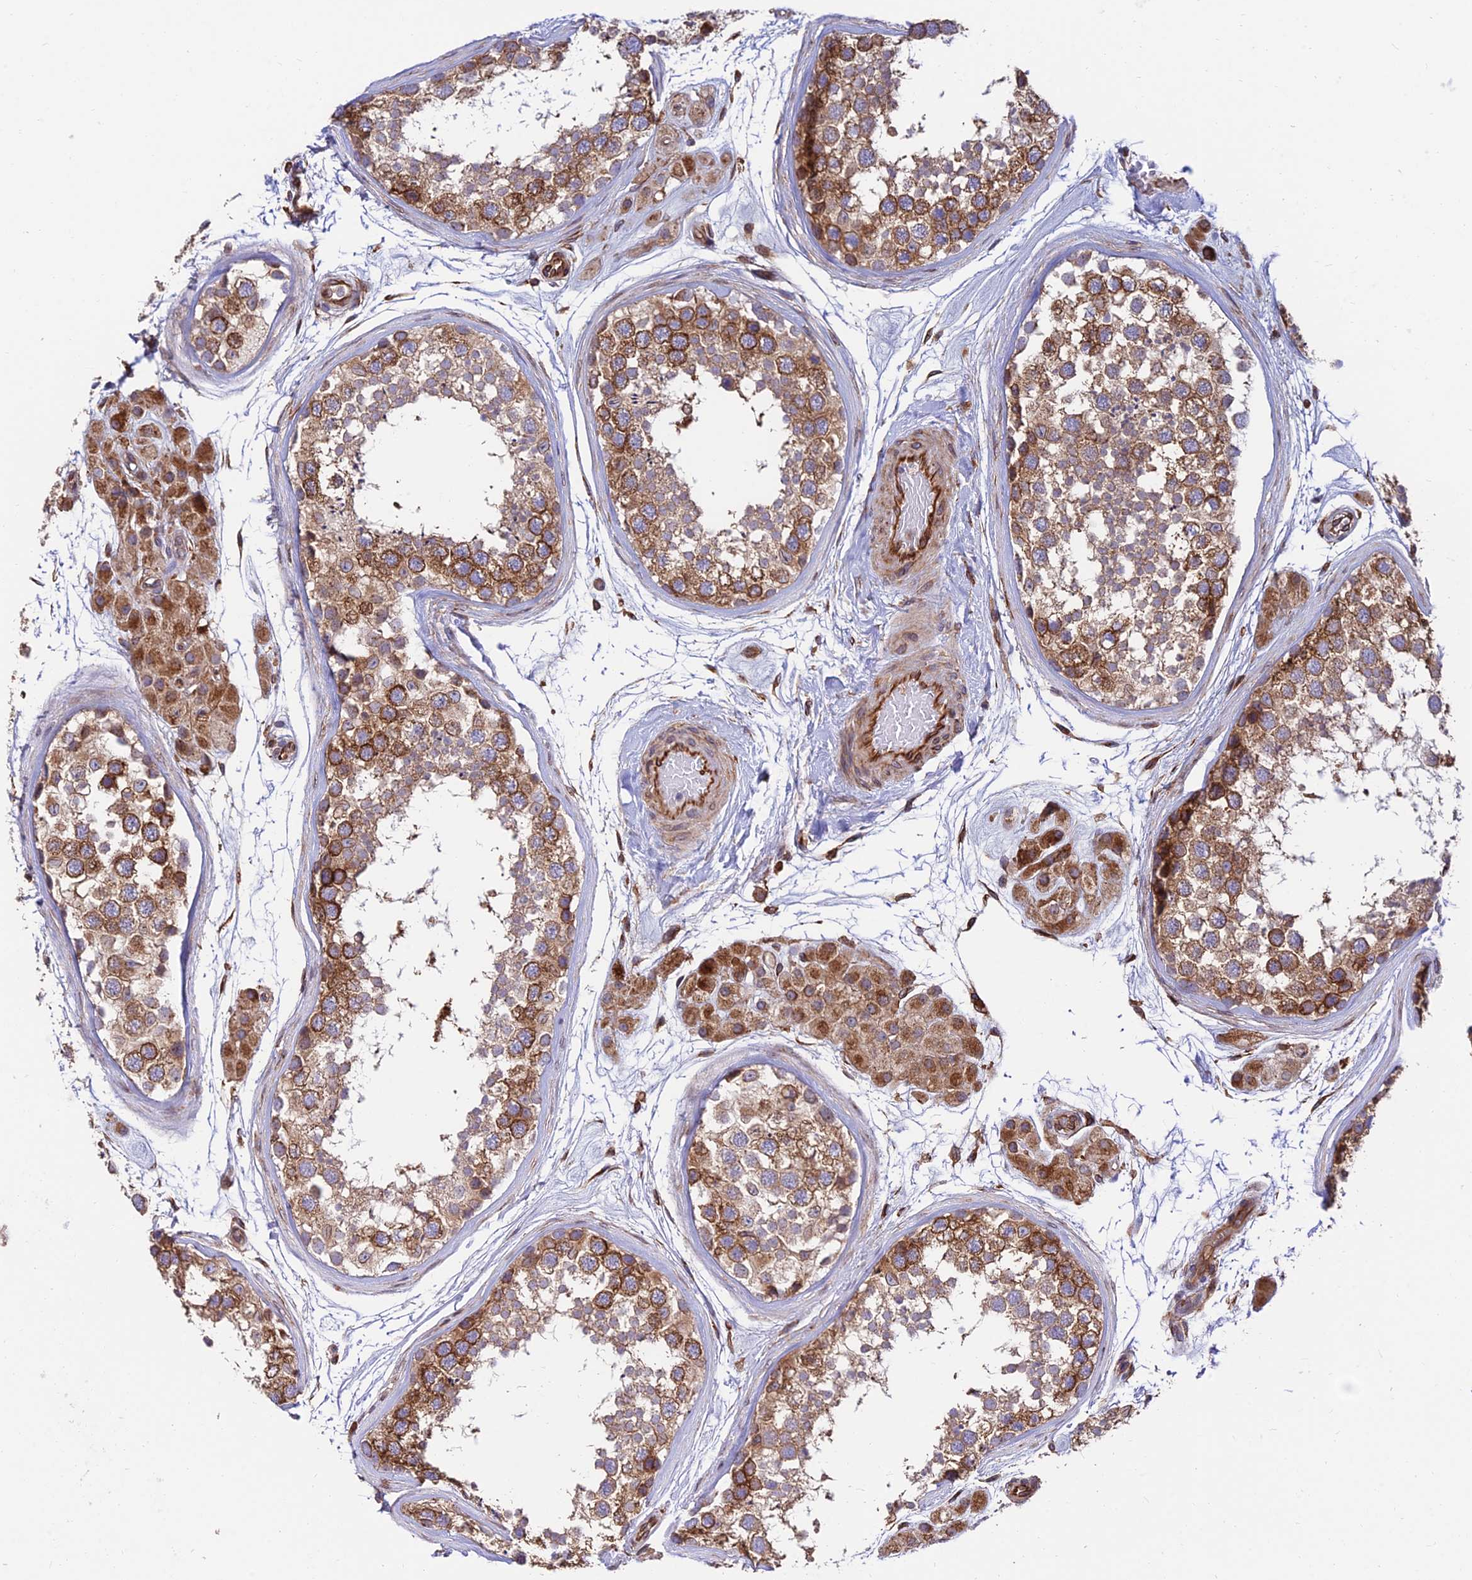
{"staining": {"intensity": "moderate", "quantity": ">75%", "location": "cytoplasmic/membranous"}, "tissue": "testis", "cell_type": "Cells in seminiferous ducts", "image_type": "normal", "snomed": [{"axis": "morphology", "description": "Normal tissue, NOS"}, {"axis": "topography", "description": "Testis"}], "caption": "Immunohistochemistry histopathology image of benign testis: testis stained using IHC displays medium levels of moderate protein expression localized specifically in the cytoplasmic/membranous of cells in seminiferous ducts, appearing as a cytoplasmic/membranous brown color.", "gene": "EXOC3L4", "patient": {"sex": "male", "age": 56}}